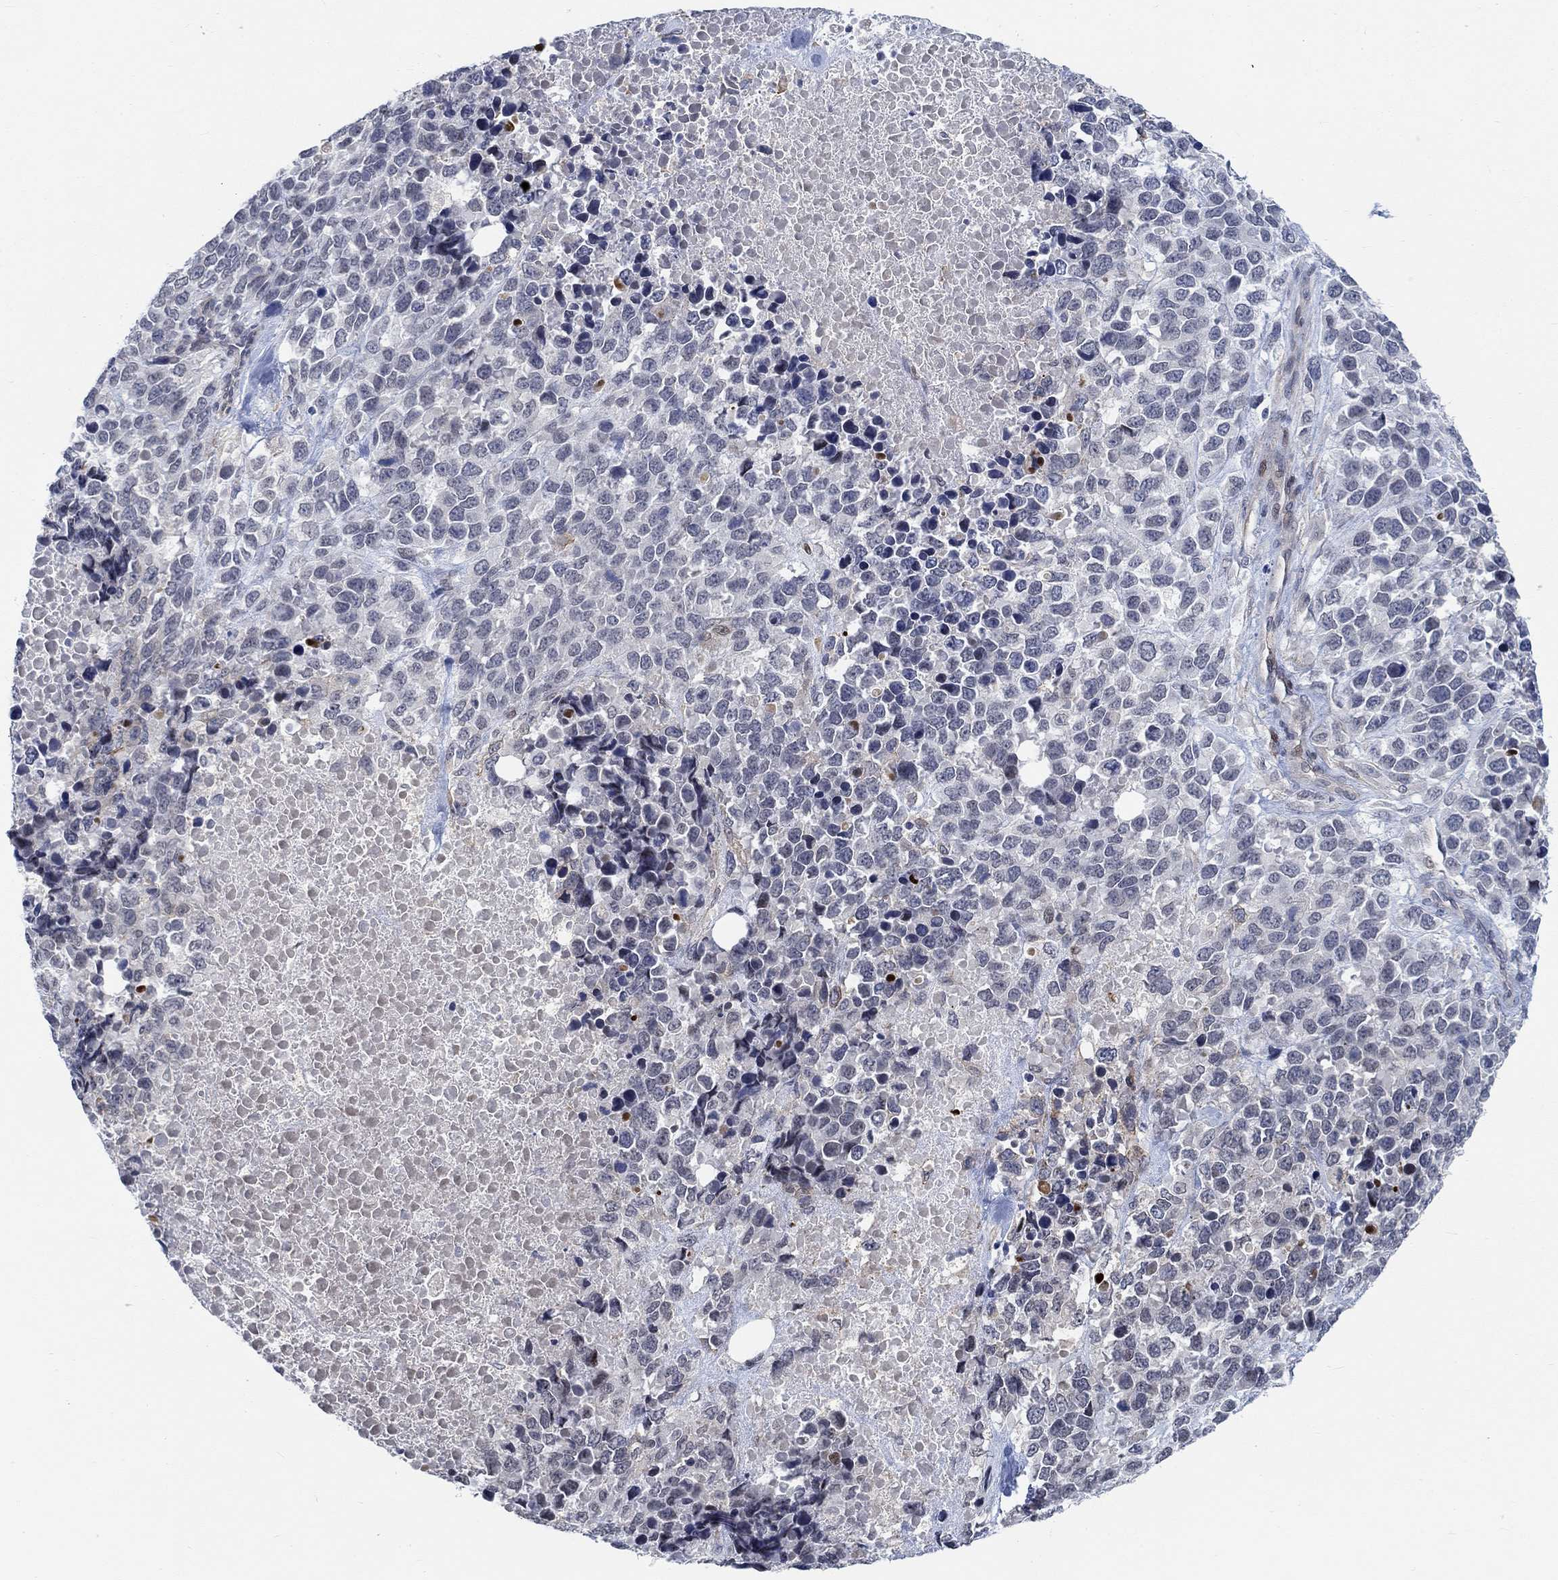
{"staining": {"intensity": "negative", "quantity": "none", "location": "none"}, "tissue": "melanoma", "cell_type": "Tumor cells", "image_type": "cancer", "snomed": [{"axis": "morphology", "description": "Malignant melanoma, Metastatic site"}, {"axis": "topography", "description": "Skin"}], "caption": "The micrograph shows no staining of tumor cells in melanoma.", "gene": "KCNH8", "patient": {"sex": "male", "age": 84}}